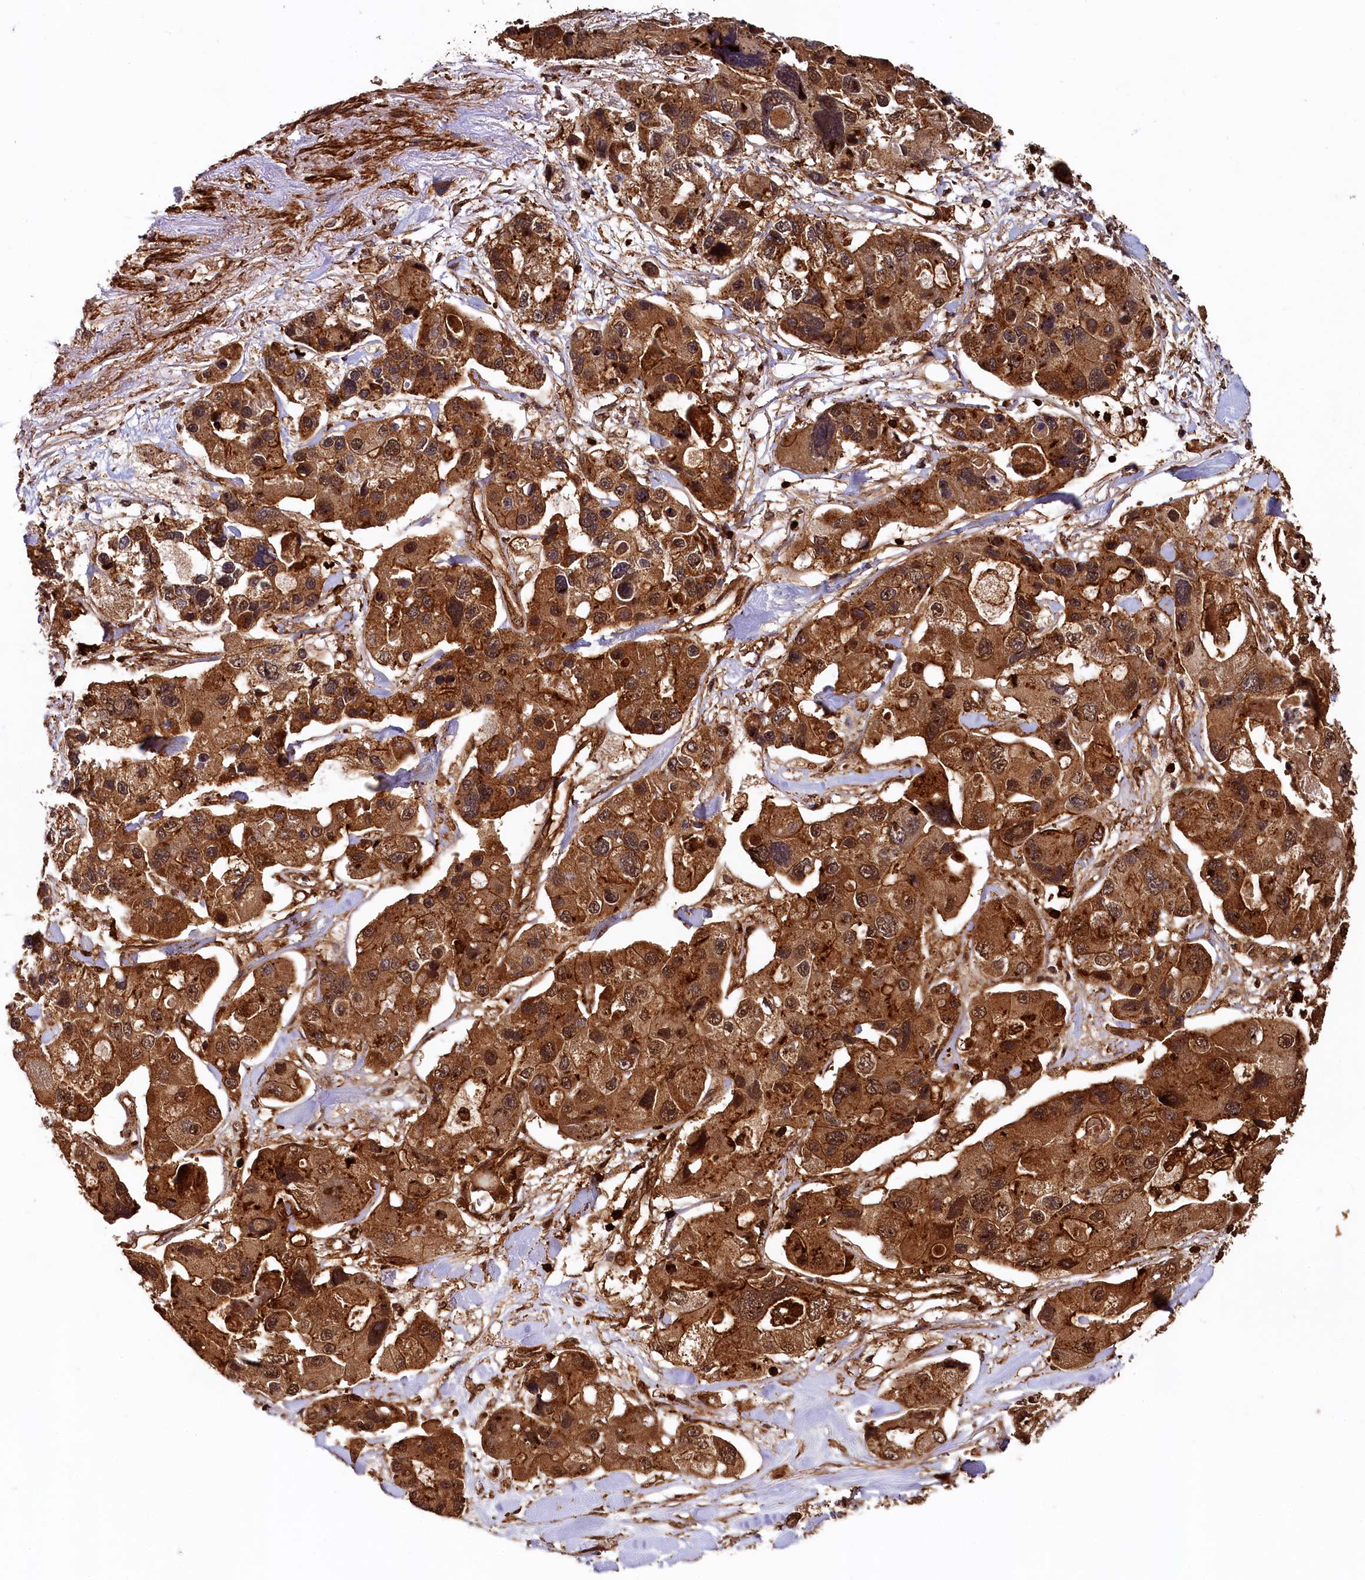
{"staining": {"intensity": "moderate", "quantity": ">75%", "location": "cytoplasmic/membranous,nuclear"}, "tissue": "lung cancer", "cell_type": "Tumor cells", "image_type": "cancer", "snomed": [{"axis": "morphology", "description": "Adenocarcinoma, NOS"}, {"axis": "topography", "description": "Lung"}], "caption": "About >75% of tumor cells in human lung adenocarcinoma reveal moderate cytoplasmic/membranous and nuclear protein positivity as visualized by brown immunohistochemical staining.", "gene": "STUB1", "patient": {"sex": "female", "age": 54}}